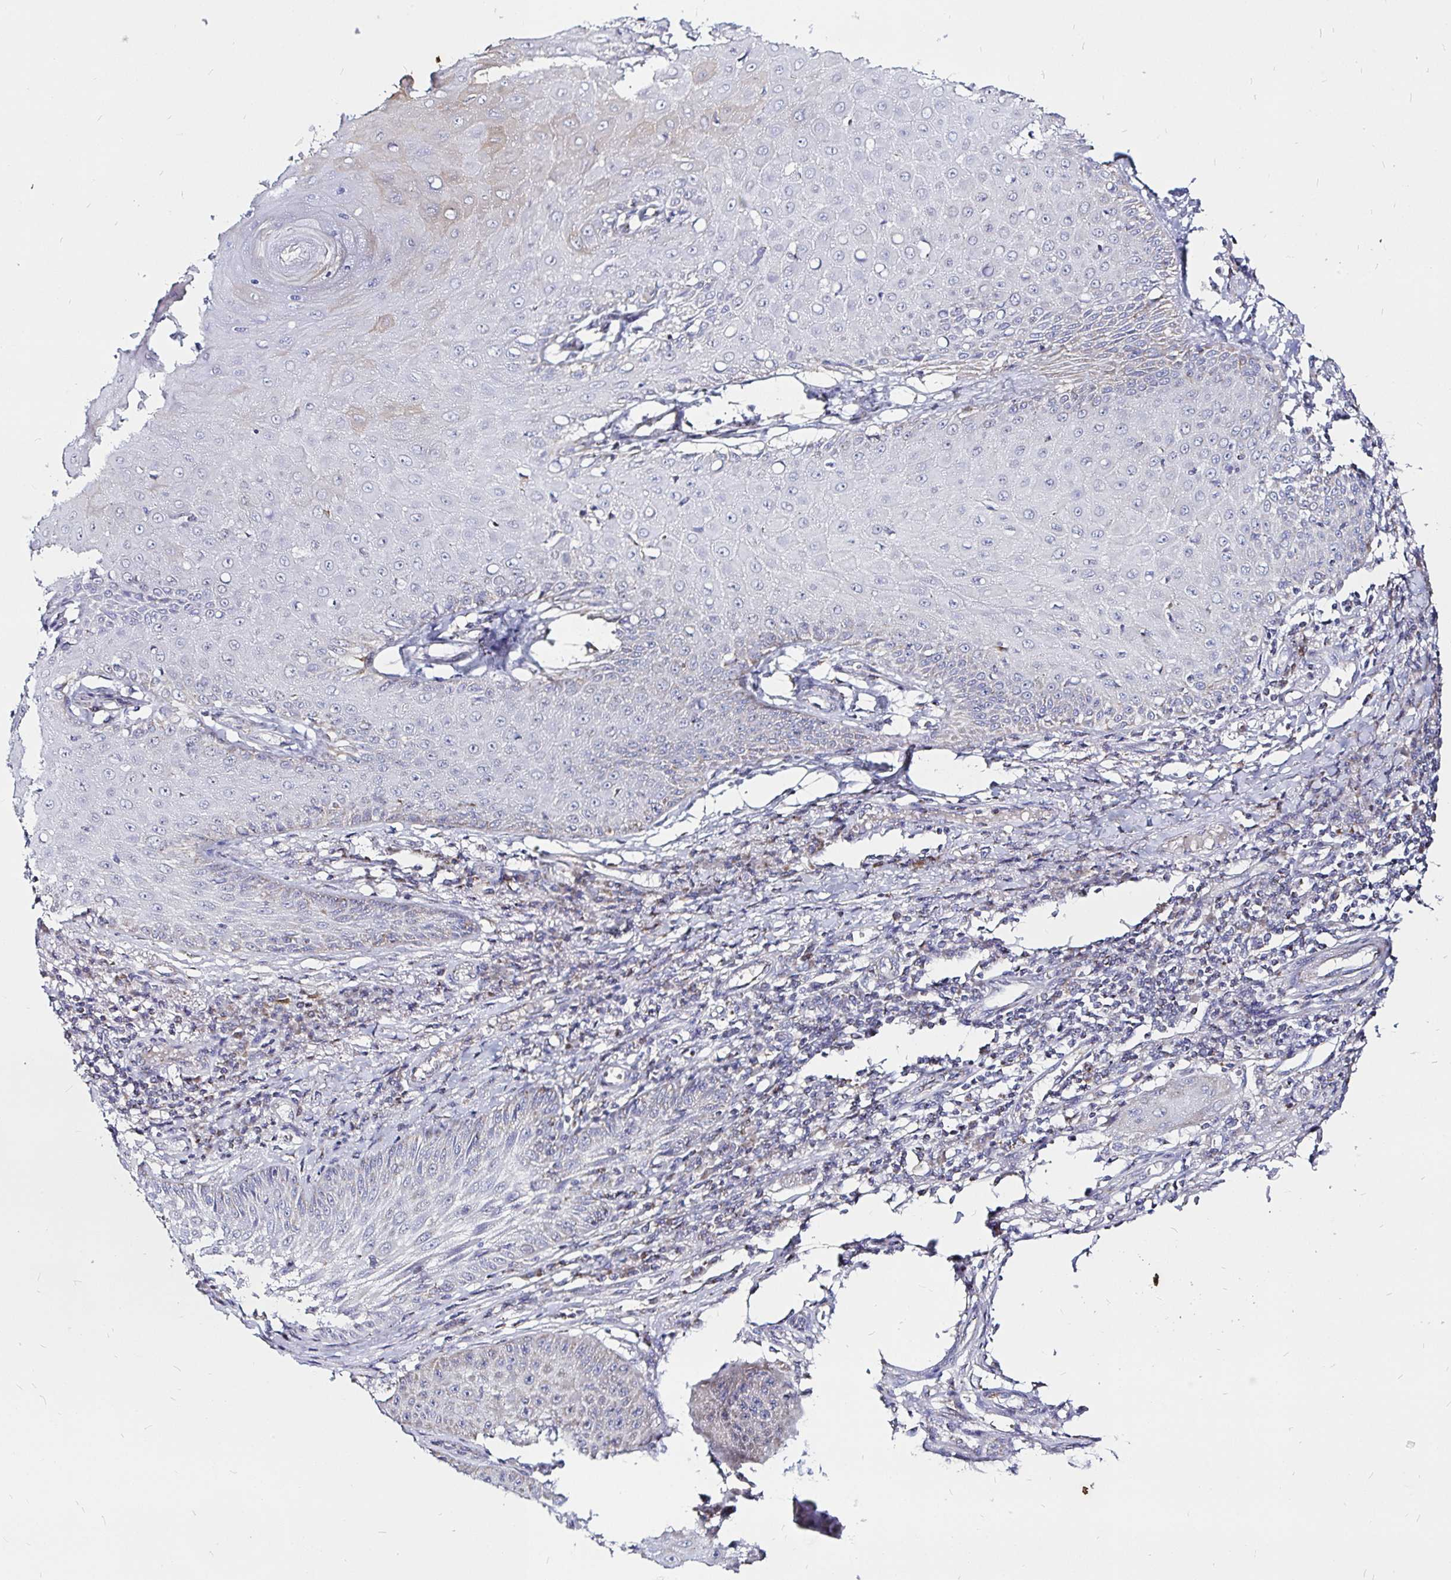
{"staining": {"intensity": "negative", "quantity": "none", "location": "none"}, "tissue": "skin cancer", "cell_type": "Tumor cells", "image_type": "cancer", "snomed": [{"axis": "morphology", "description": "Squamous cell carcinoma, NOS"}, {"axis": "topography", "description": "Skin"}], "caption": "Photomicrograph shows no protein positivity in tumor cells of skin squamous cell carcinoma tissue.", "gene": "PGAM2", "patient": {"sex": "male", "age": 70}}